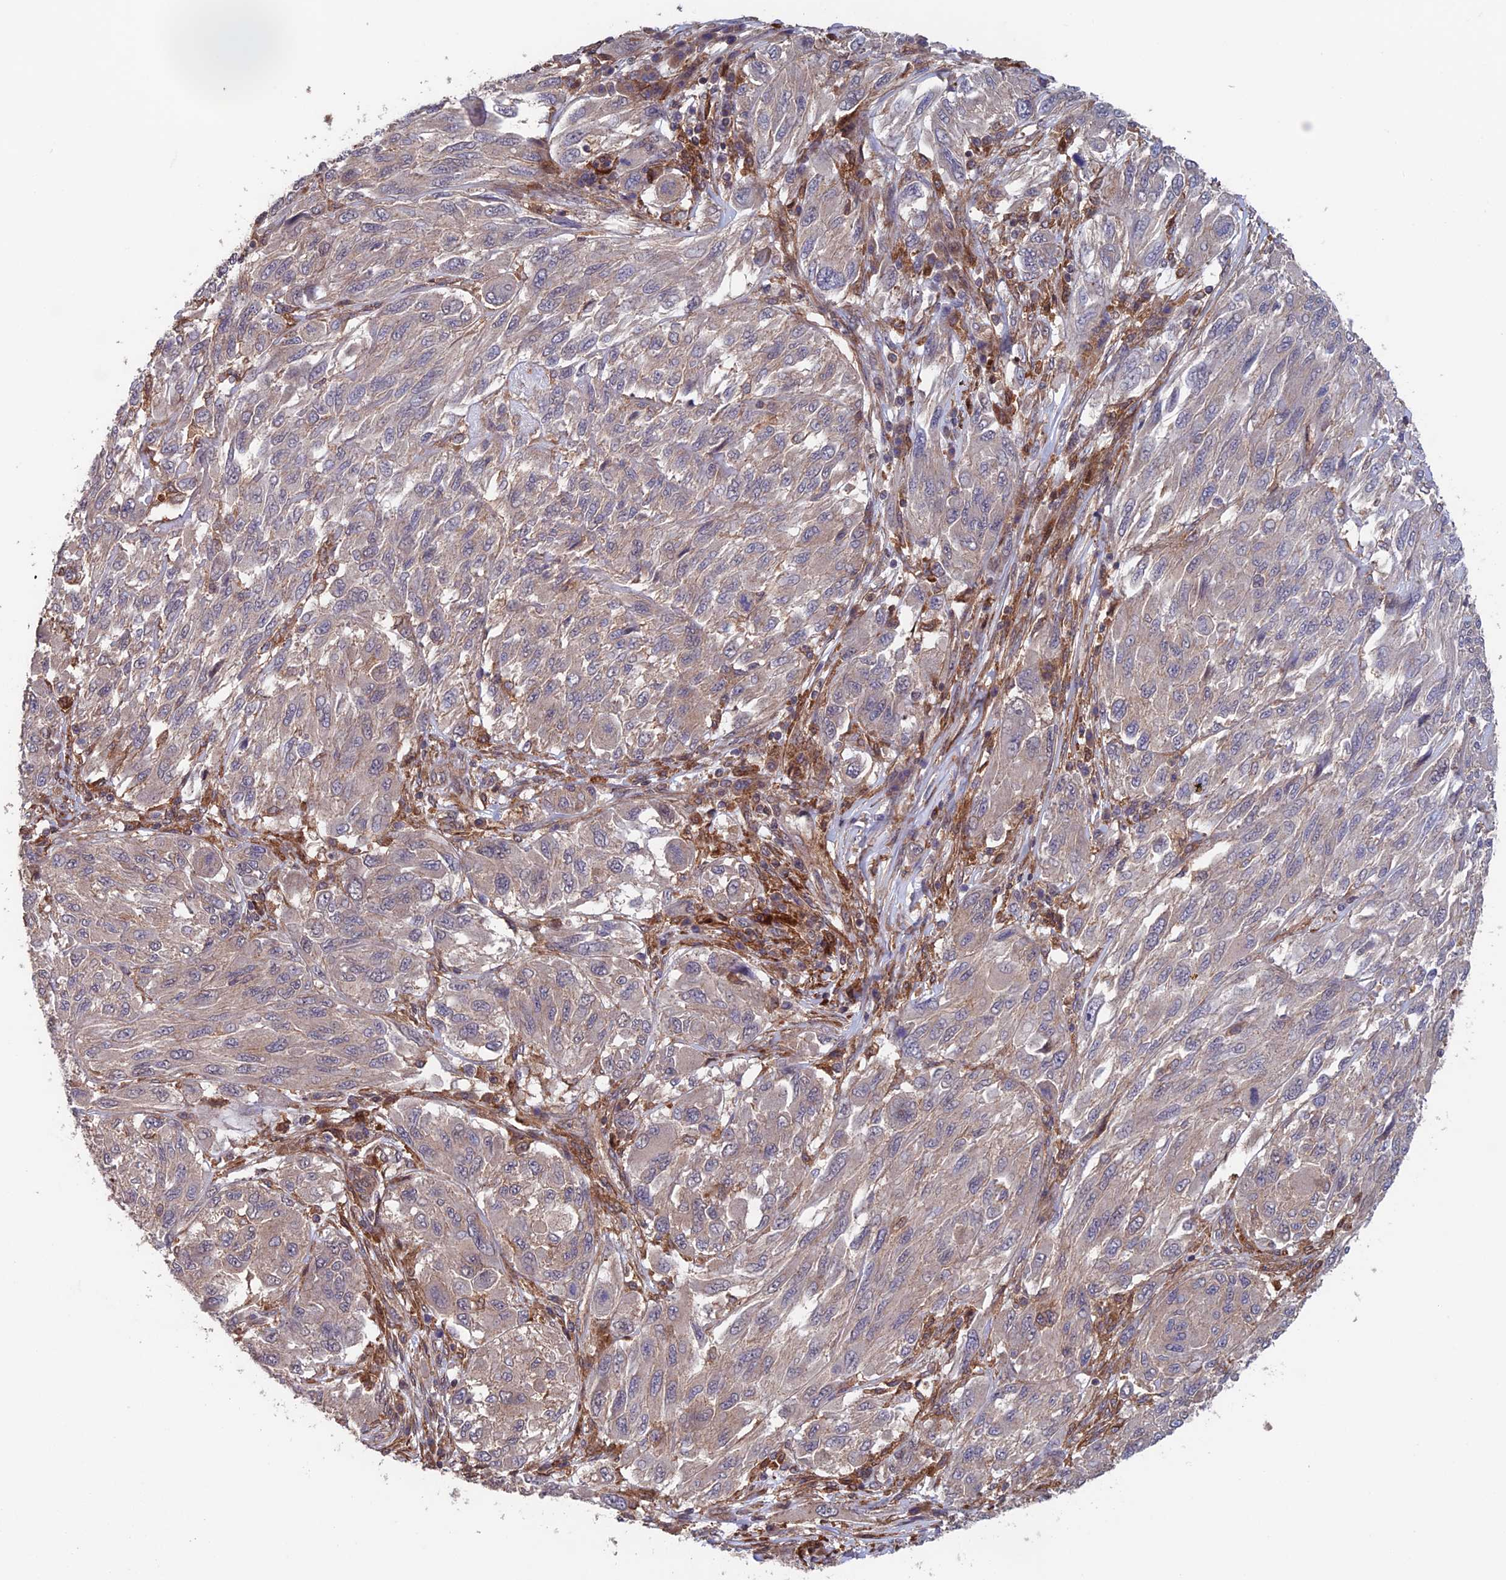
{"staining": {"intensity": "negative", "quantity": "none", "location": "none"}, "tissue": "melanoma", "cell_type": "Tumor cells", "image_type": "cancer", "snomed": [{"axis": "morphology", "description": "Malignant melanoma, NOS"}, {"axis": "topography", "description": "Skin"}], "caption": "Protein analysis of malignant melanoma displays no significant positivity in tumor cells.", "gene": "NUDT16L1", "patient": {"sex": "female", "age": 91}}